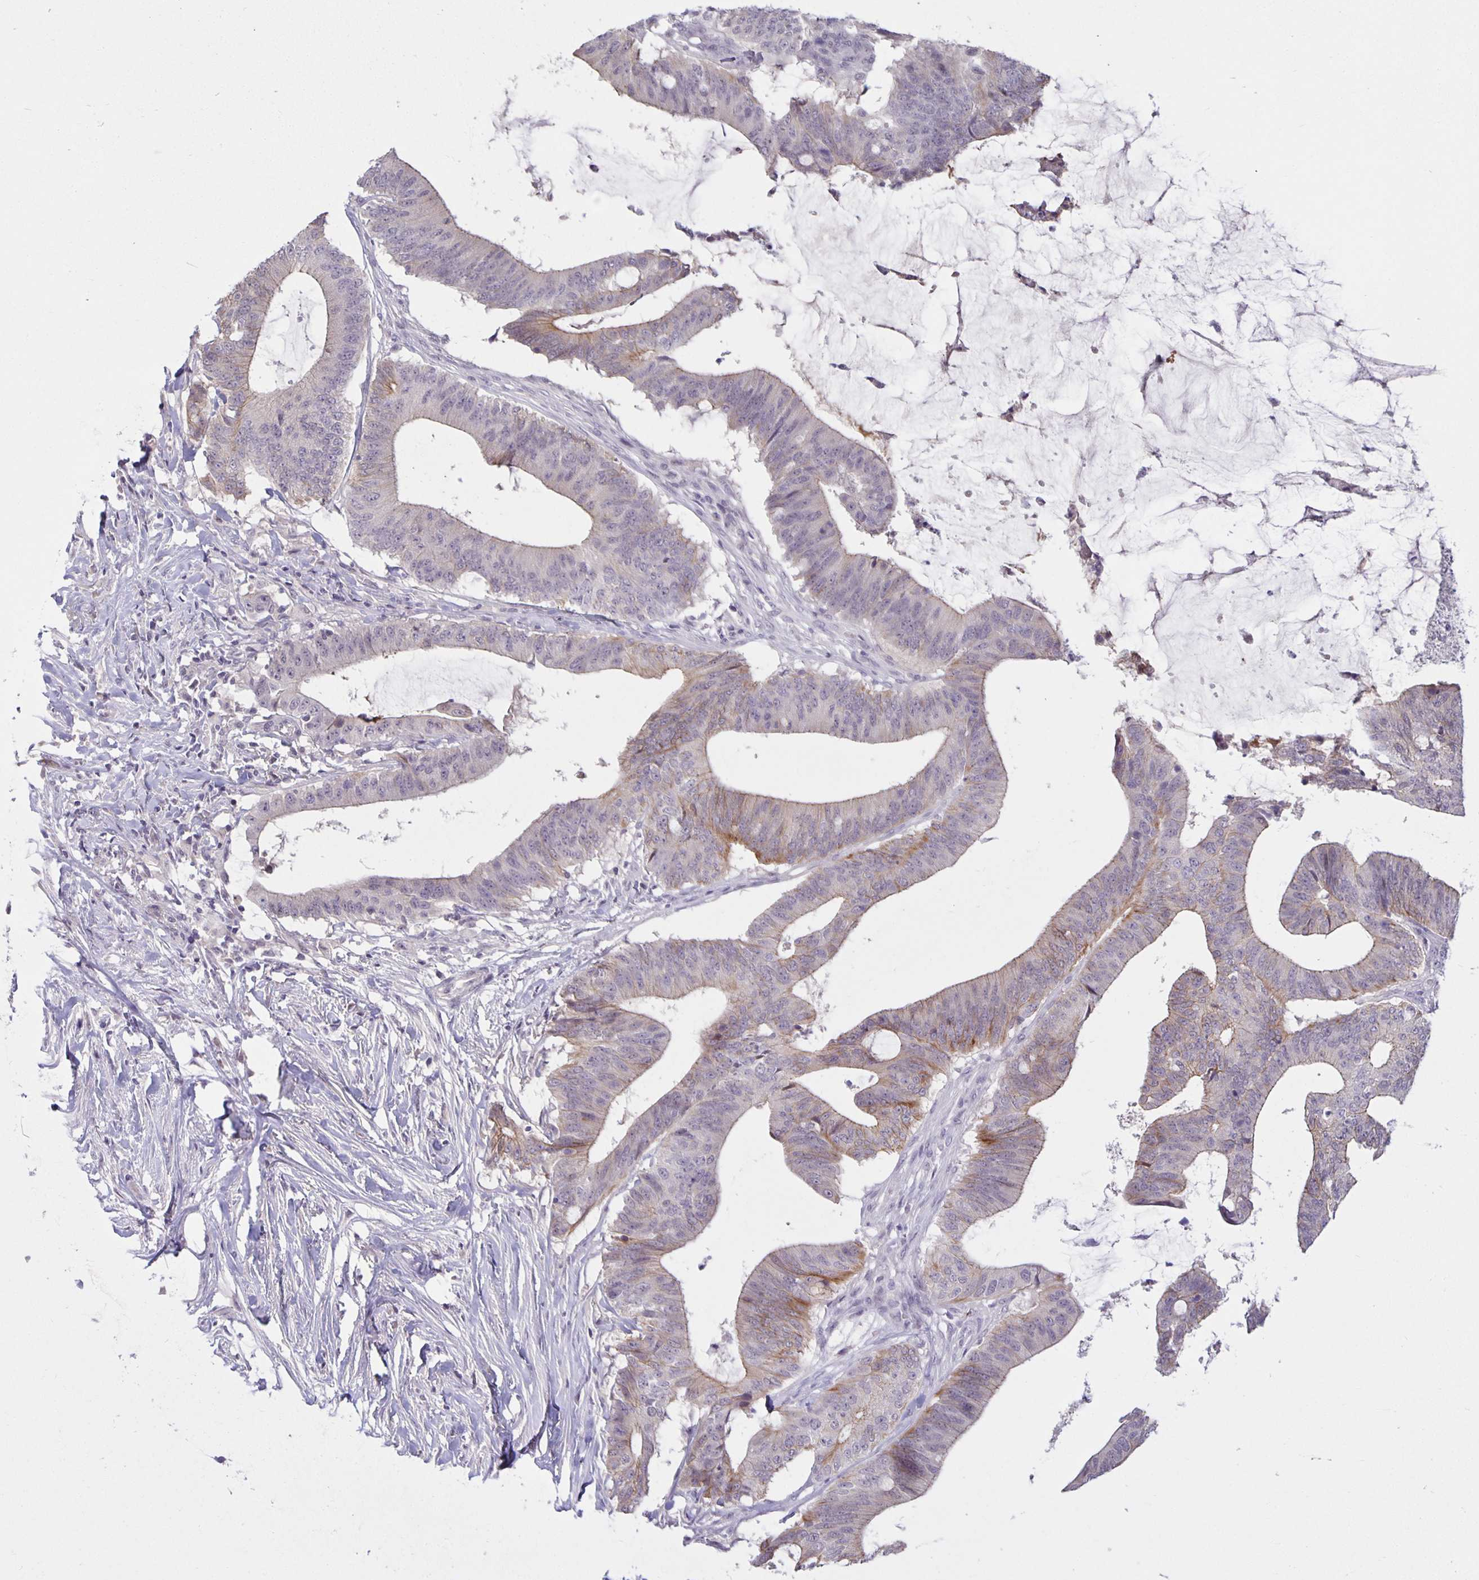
{"staining": {"intensity": "weak", "quantity": "25%-75%", "location": "cytoplasmic/membranous"}, "tissue": "colorectal cancer", "cell_type": "Tumor cells", "image_type": "cancer", "snomed": [{"axis": "morphology", "description": "Adenocarcinoma, NOS"}, {"axis": "topography", "description": "Colon"}], "caption": "Tumor cells show weak cytoplasmic/membranous staining in approximately 25%-75% of cells in colorectal cancer (adenocarcinoma).", "gene": "ARVCF", "patient": {"sex": "female", "age": 43}}